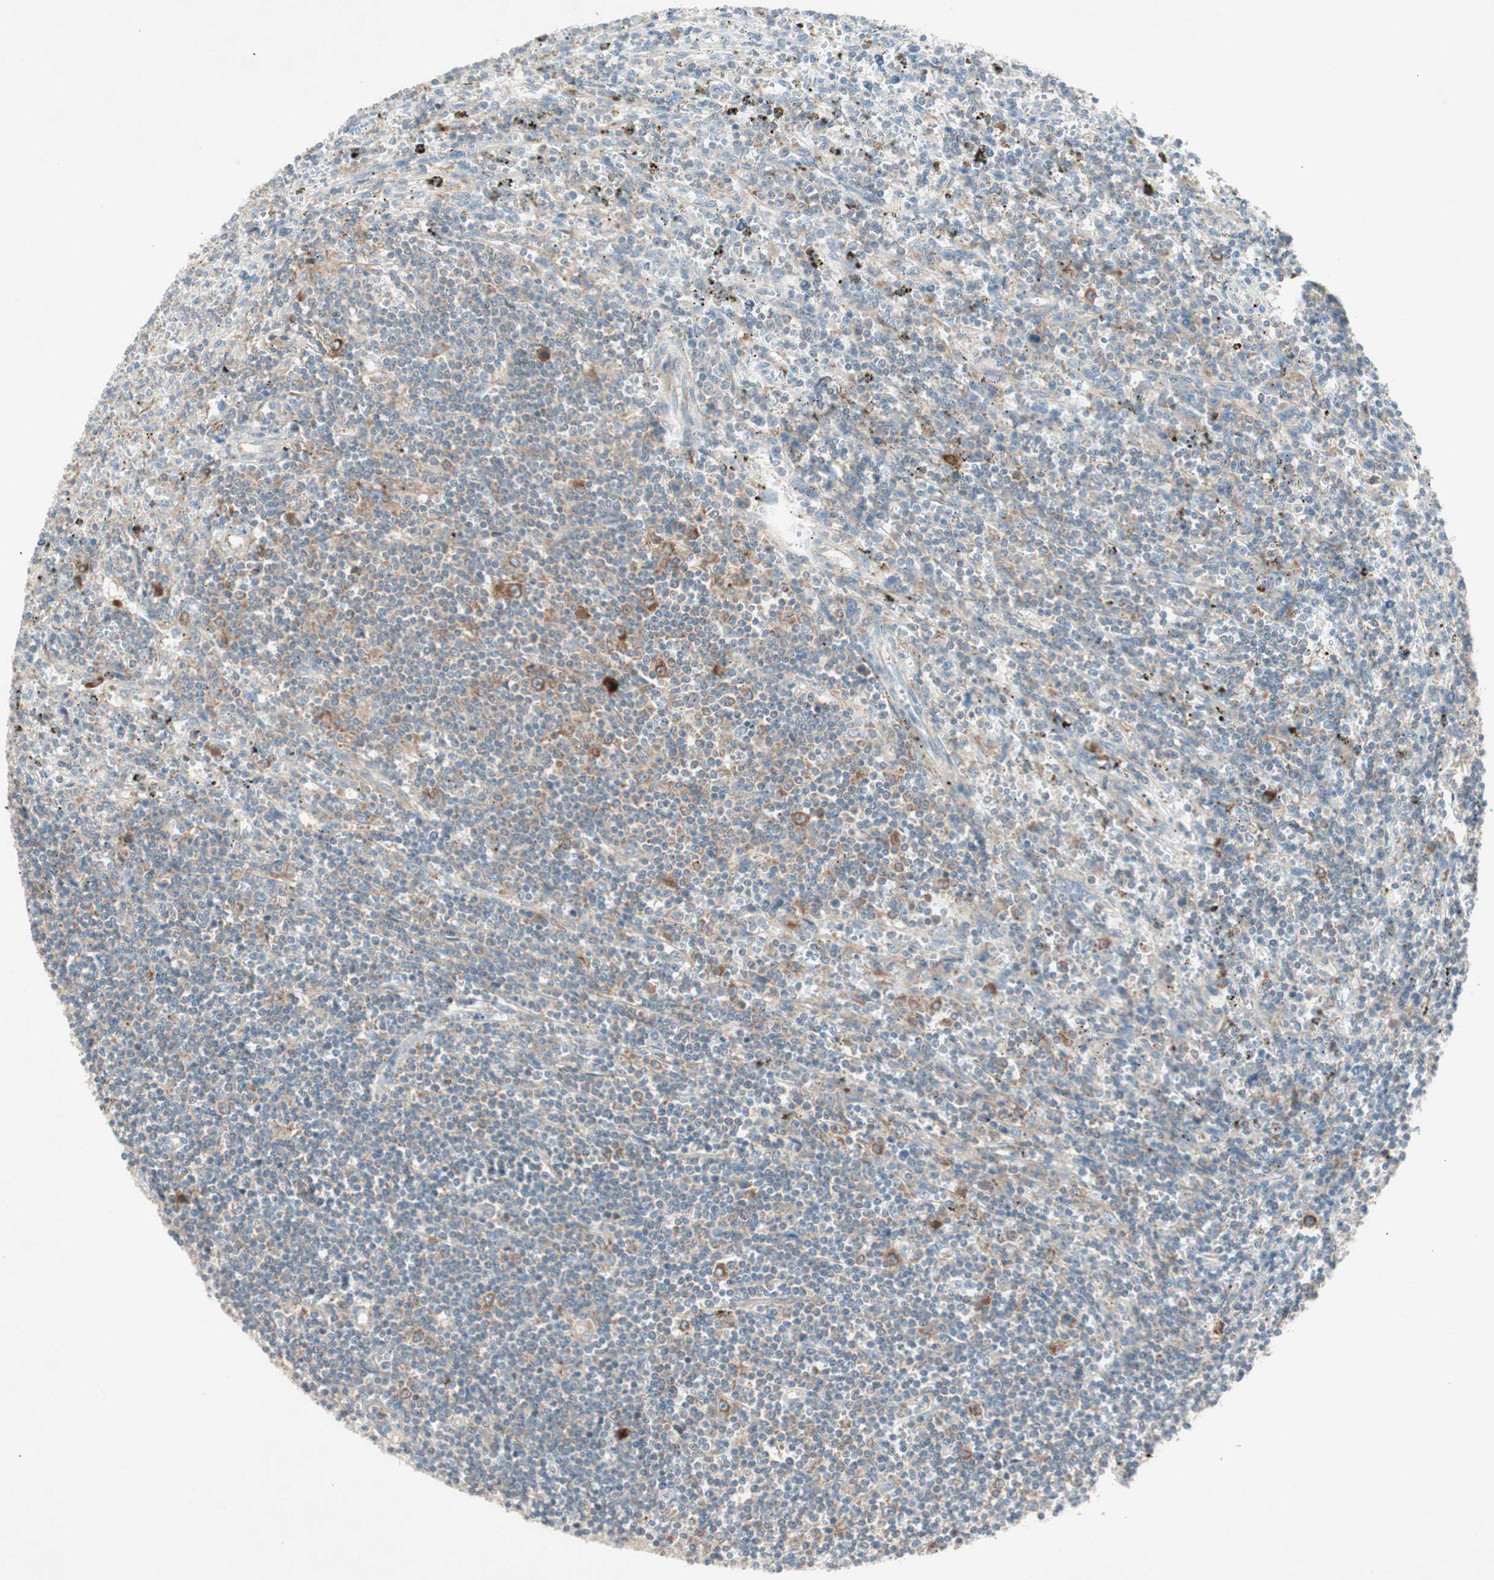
{"staining": {"intensity": "weak", "quantity": ">75%", "location": "cytoplasmic/membranous"}, "tissue": "lymphoma", "cell_type": "Tumor cells", "image_type": "cancer", "snomed": [{"axis": "morphology", "description": "Malignant lymphoma, non-Hodgkin's type, Low grade"}, {"axis": "topography", "description": "Spleen"}], "caption": "This is a photomicrograph of immunohistochemistry (IHC) staining of malignant lymphoma, non-Hodgkin's type (low-grade), which shows weak positivity in the cytoplasmic/membranous of tumor cells.", "gene": "RPL23", "patient": {"sex": "male", "age": 76}}